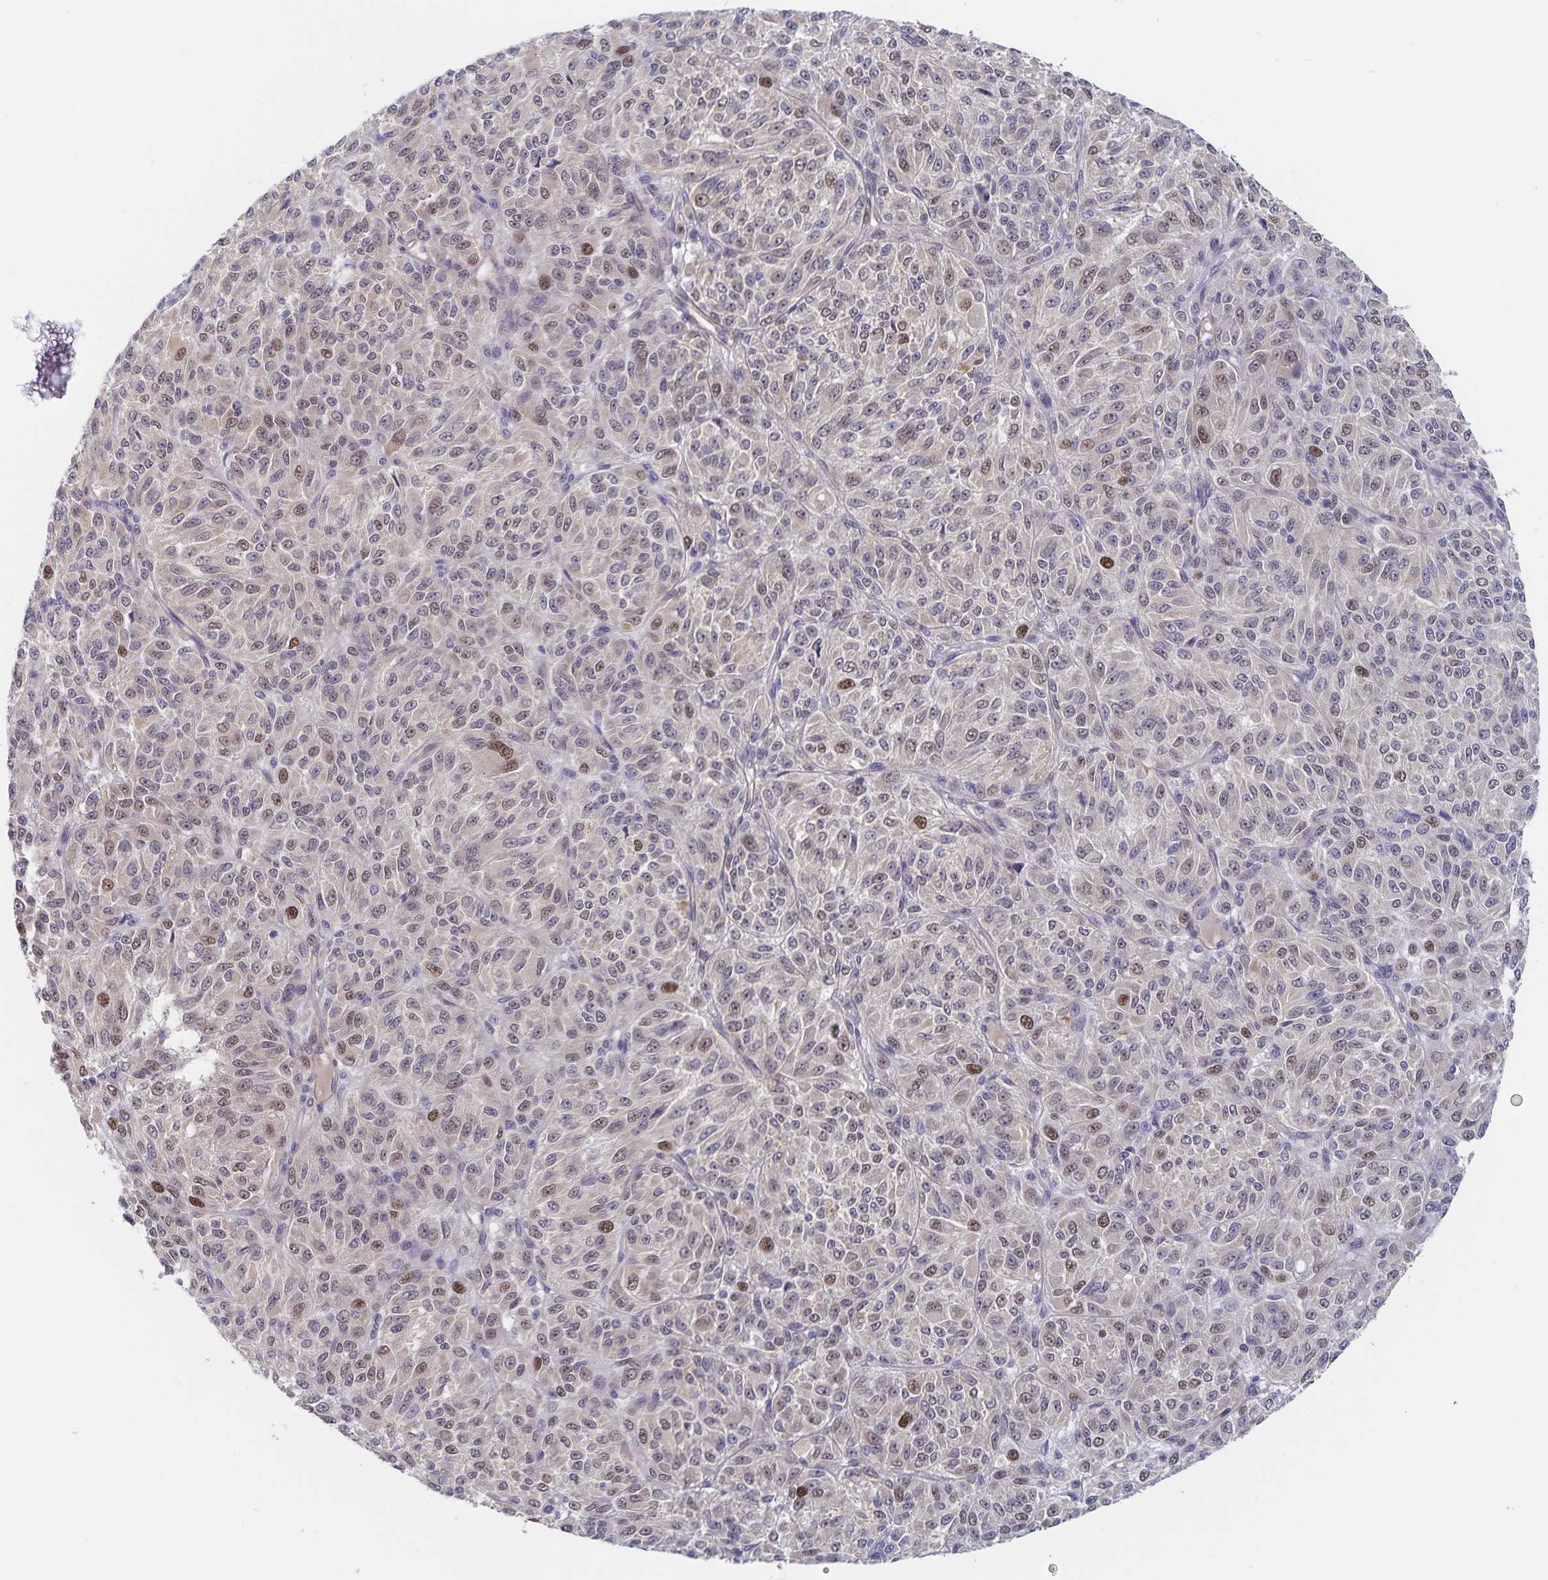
{"staining": {"intensity": "weak", "quantity": "25%-75%", "location": "nuclear"}, "tissue": "melanoma", "cell_type": "Tumor cells", "image_type": "cancer", "snomed": [{"axis": "morphology", "description": "Malignant melanoma, Metastatic site"}, {"axis": "topography", "description": "Brain"}], "caption": "Melanoma was stained to show a protein in brown. There is low levels of weak nuclear expression in approximately 25%-75% of tumor cells.", "gene": "BAG6", "patient": {"sex": "female", "age": 56}}